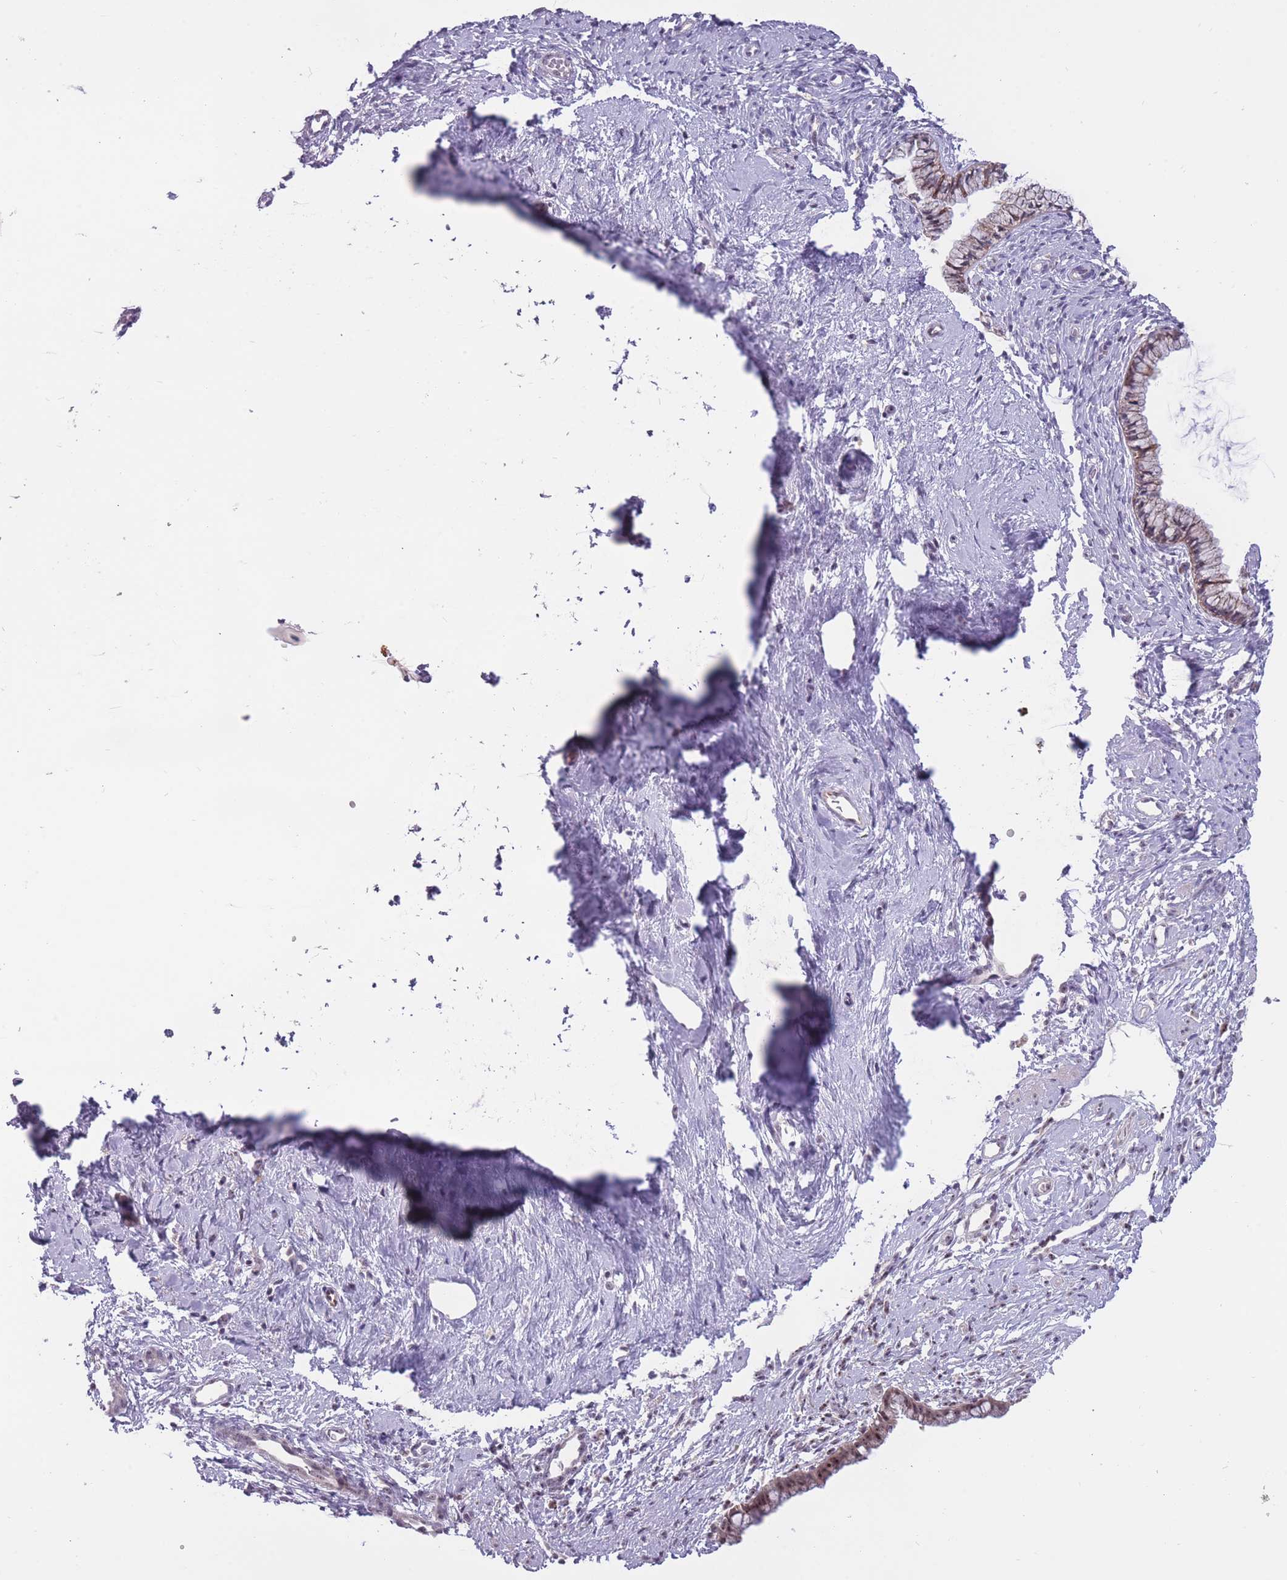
{"staining": {"intensity": "moderate", "quantity": ">75%", "location": "cytoplasmic/membranous,nuclear"}, "tissue": "cervix", "cell_type": "Glandular cells", "image_type": "normal", "snomed": [{"axis": "morphology", "description": "Normal tissue, NOS"}, {"axis": "topography", "description": "Cervix"}], "caption": "Immunohistochemical staining of benign human cervix shows moderate cytoplasmic/membranous,nuclear protein staining in approximately >75% of glandular cells. (IHC, brightfield microscopy, high magnification).", "gene": "MCIDAS", "patient": {"sex": "female", "age": 57}}